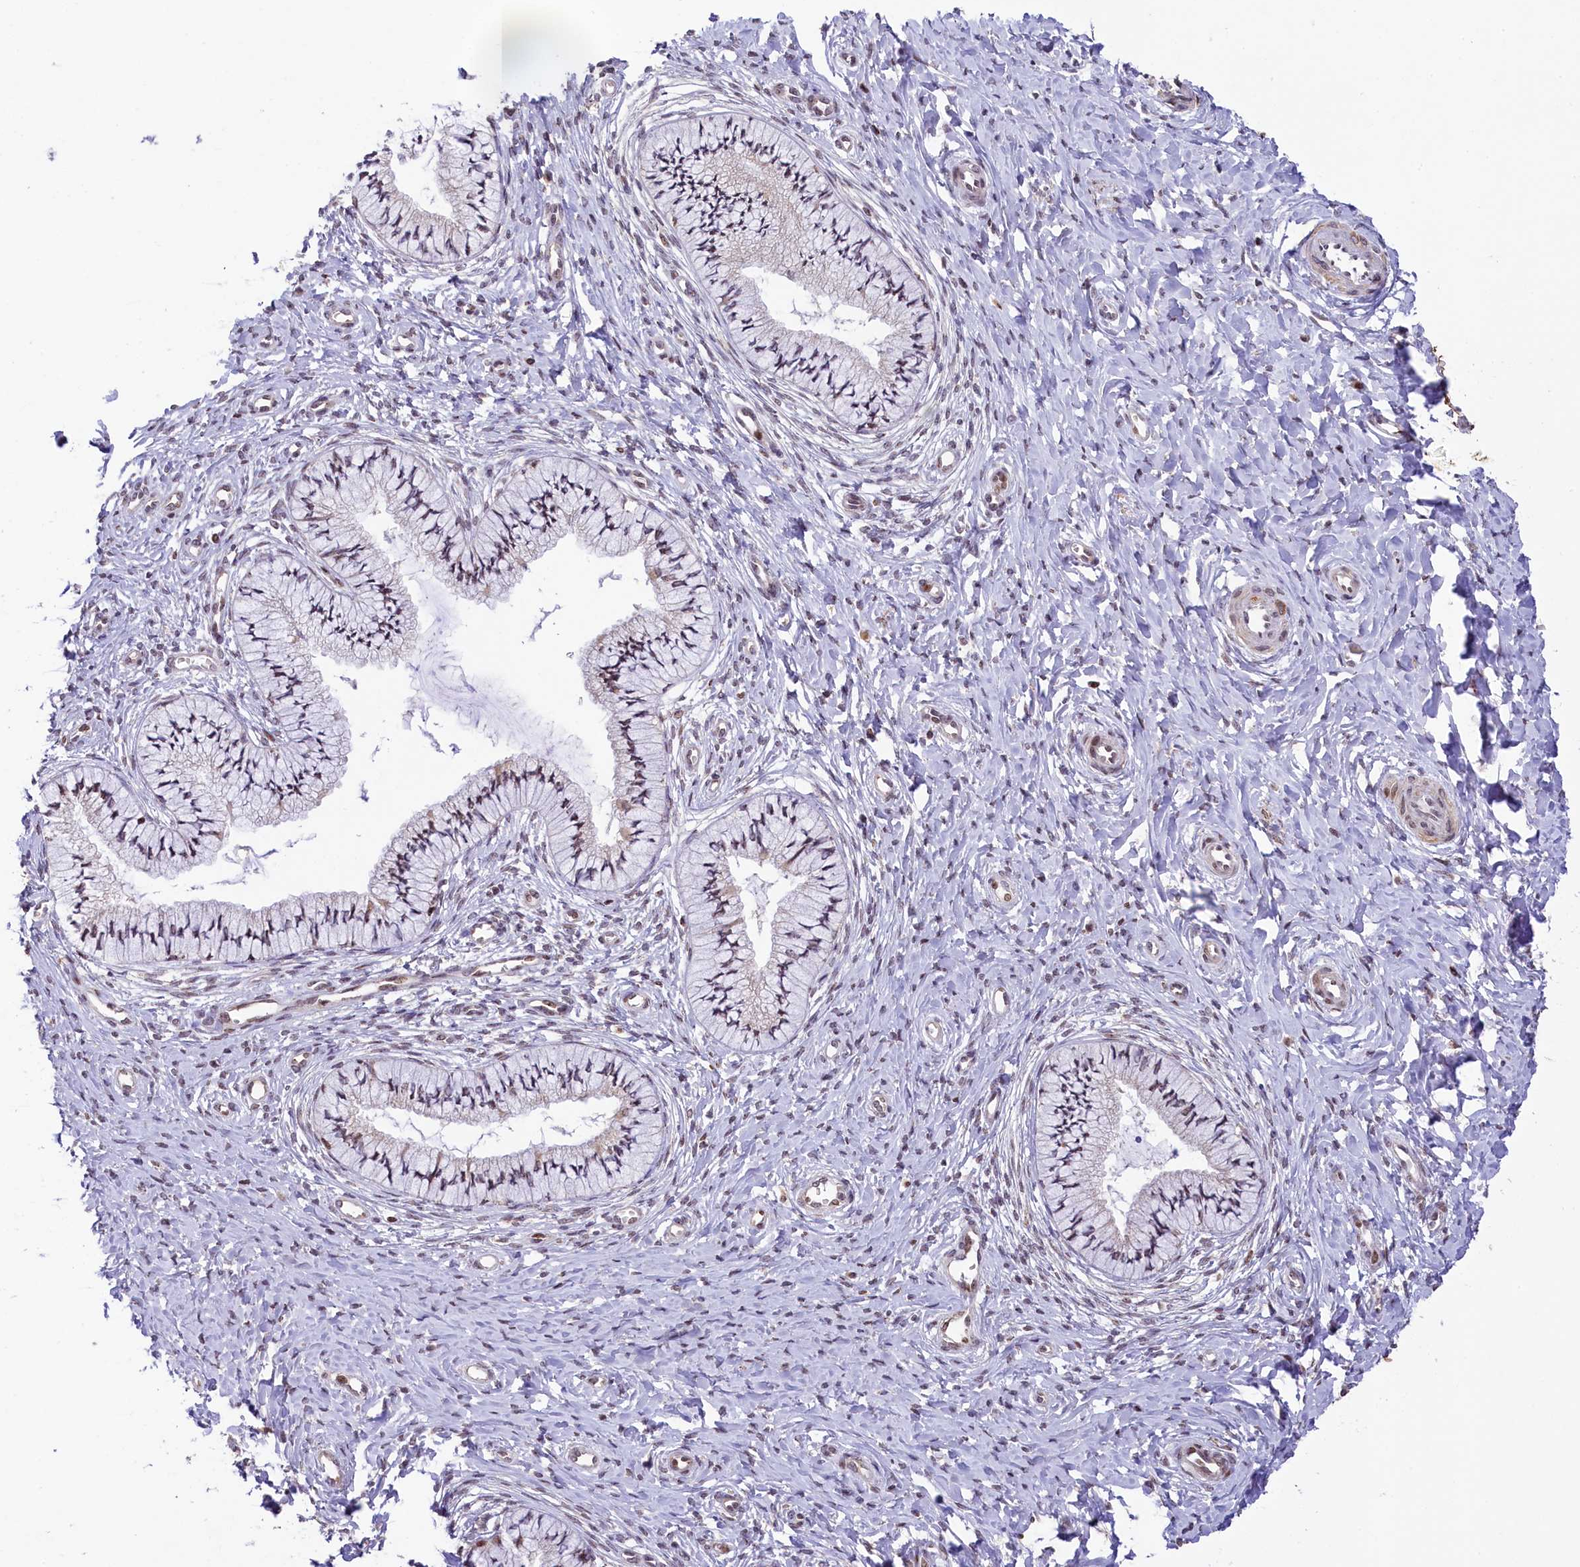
{"staining": {"intensity": "moderate", "quantity": "25%-75%", "location": "nuclear"}, "tissue": "cervix", "cell_type": "Glandular cells", "image_type": "normal", "snomed": [{"axis": "morphology", "description": "Normal tissue, NOS"}, {"axis": "topography", "description": "Cervix"}], "caption": "An immunohistochemistry (IHC) histopathology image of unremarkable tissue is shown. Protein staining in brown shows moderate nuclear positivity in cervix within glandular cells.", "gene": "RBBP8", "patient": {"sex": "female", "age": 36}}